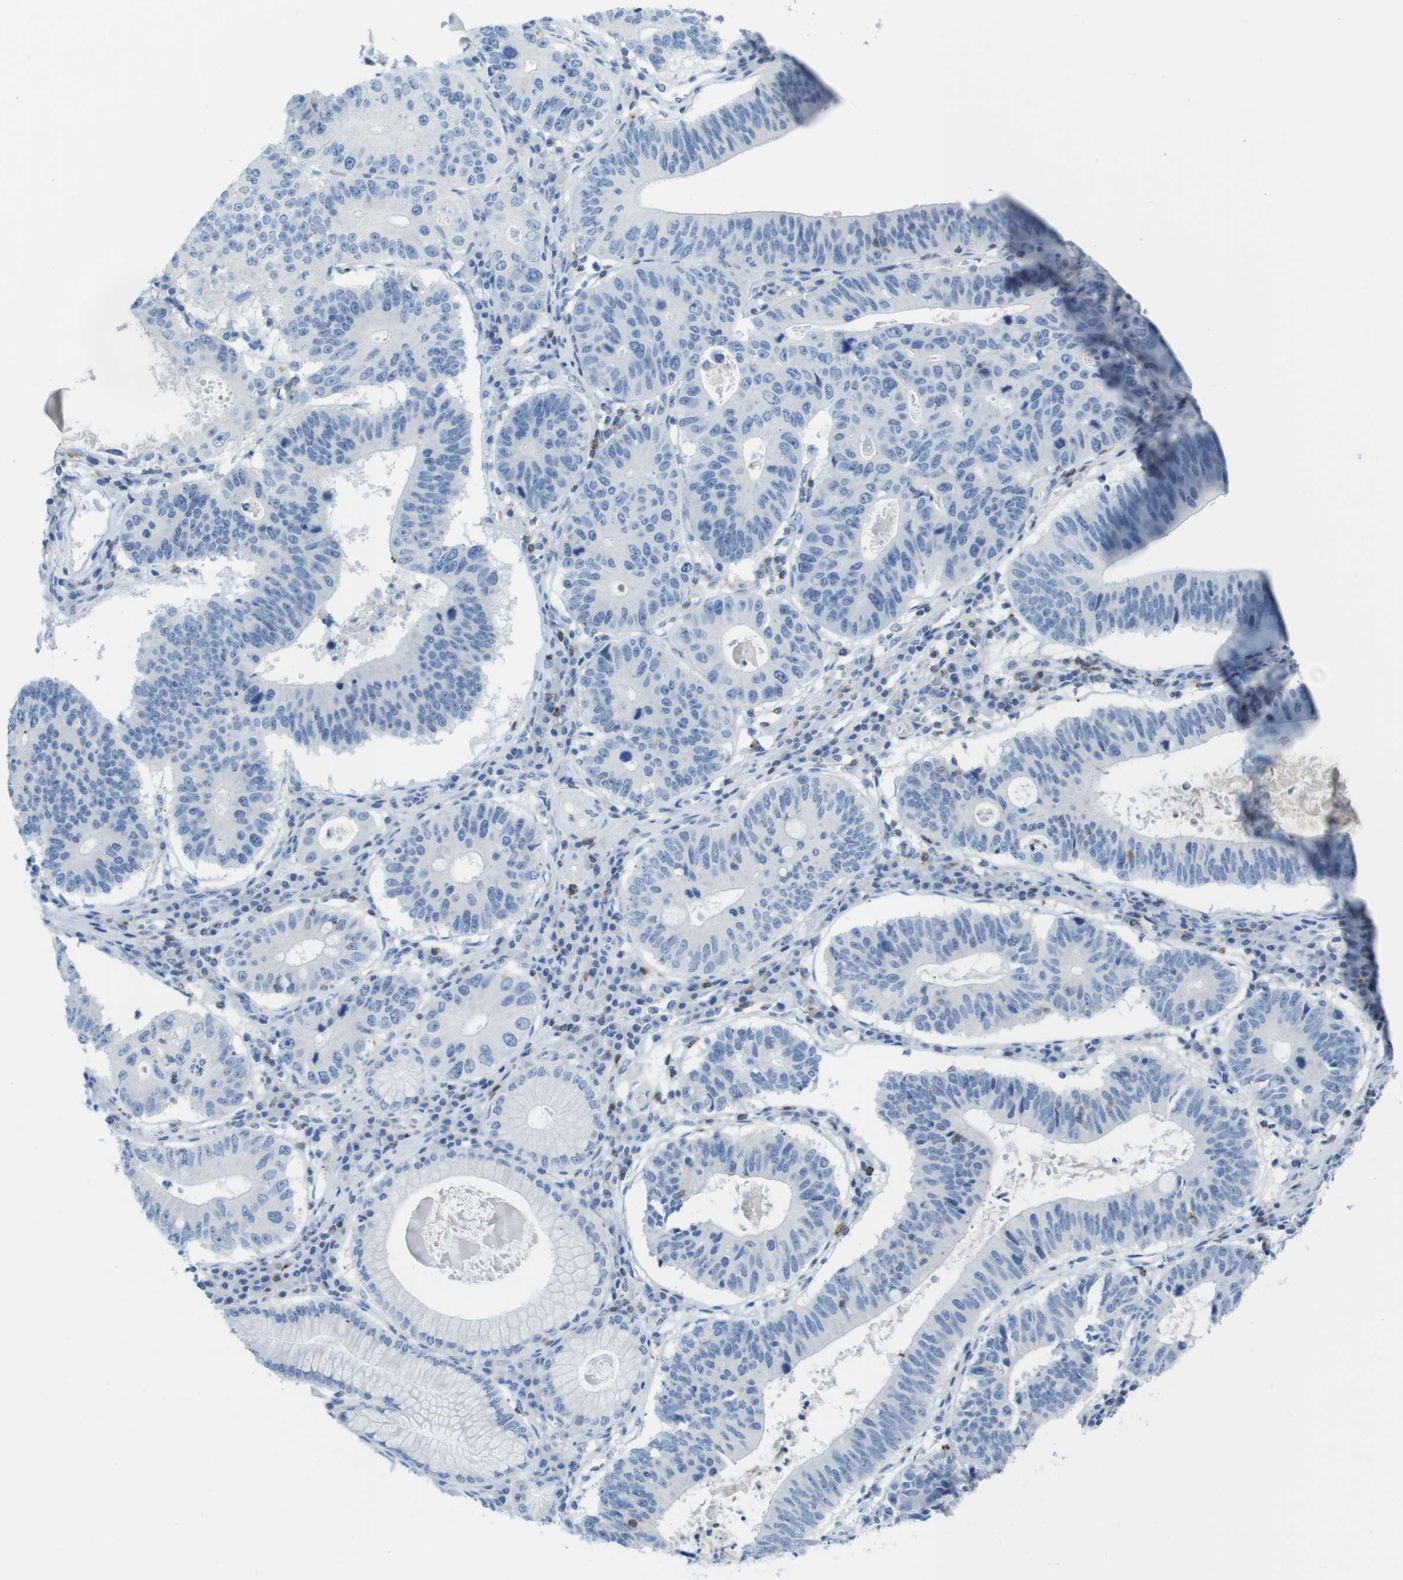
{"staining": {"intensity": "negative", "quantity": "none", "location": "none"}, "tissue": "stomach cancer", "cell_type": "Tumor cells", "image_type": "cancer", "snomed": [{"axis": "morphology", "description": "Adenocarcinoma, NOS"}, {"axis": "topography", "description": "Stomach"}], "caption": "A histopathology image of human adenocarcinoma (stomach) is negative for staining in tumor cells.", "gene": "CD5", "patient": {"sex": "male", "age": 59}}